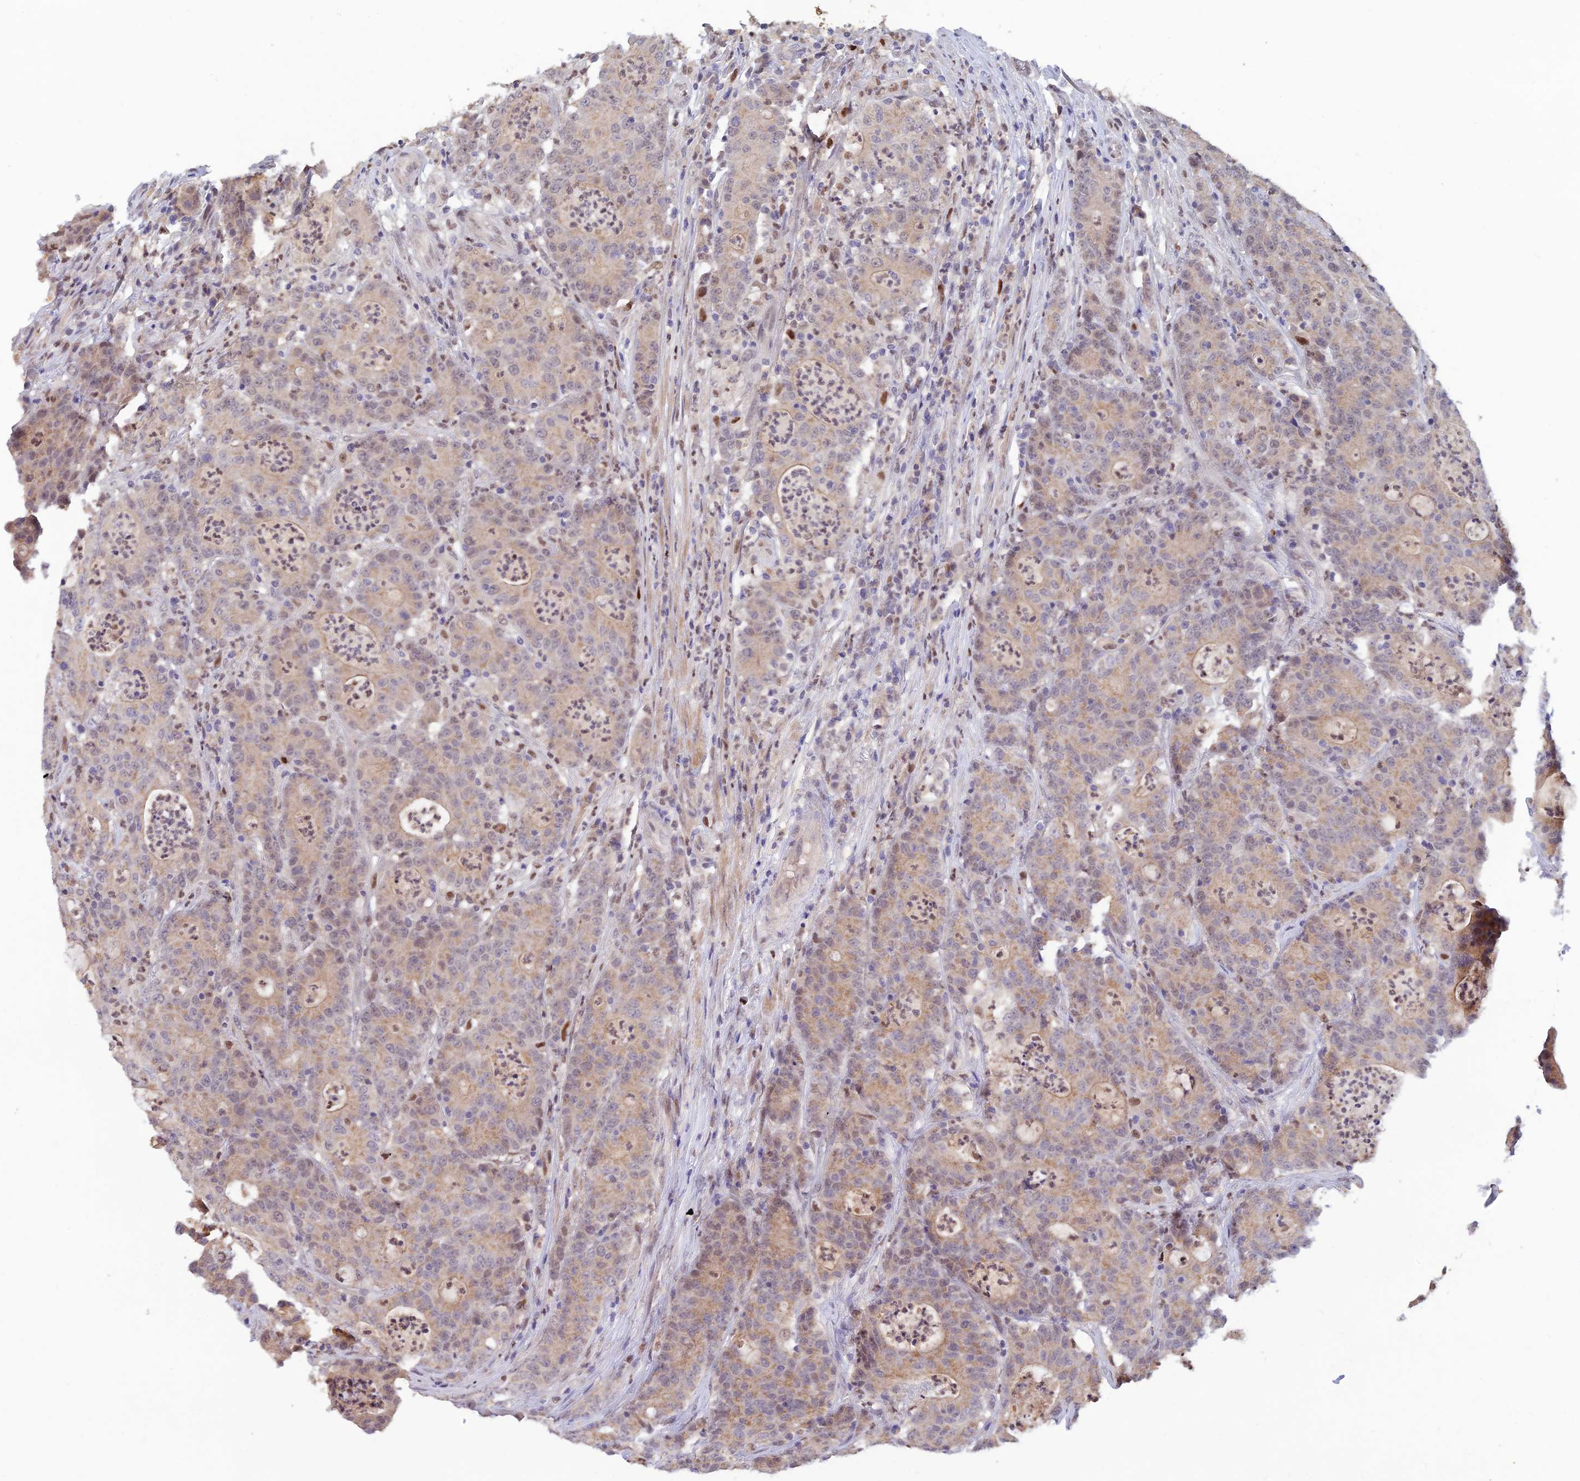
{"staining": {"intensity": "weak", "quantity": "25%-75%", "location": "cytoplasmic/membranous,nuclear"}, "tissue": "colorectal cancer", "cell_type": "Tumor cells", "image_type": "cancer", "snomed": [{"axis": "morphology", "description": "Adenocarcinoma, NOS"}, {"axis": "topography", "description": "Colon"}], "caption": "The immunohistochemical stain highlights weak cytoplasmic/membranous and nuclear positivity in tumor cells of colorectal adenocarcinoma tissue.", "gene": "FASTKD5", "patient": {"sex": "male", "age": 83}}